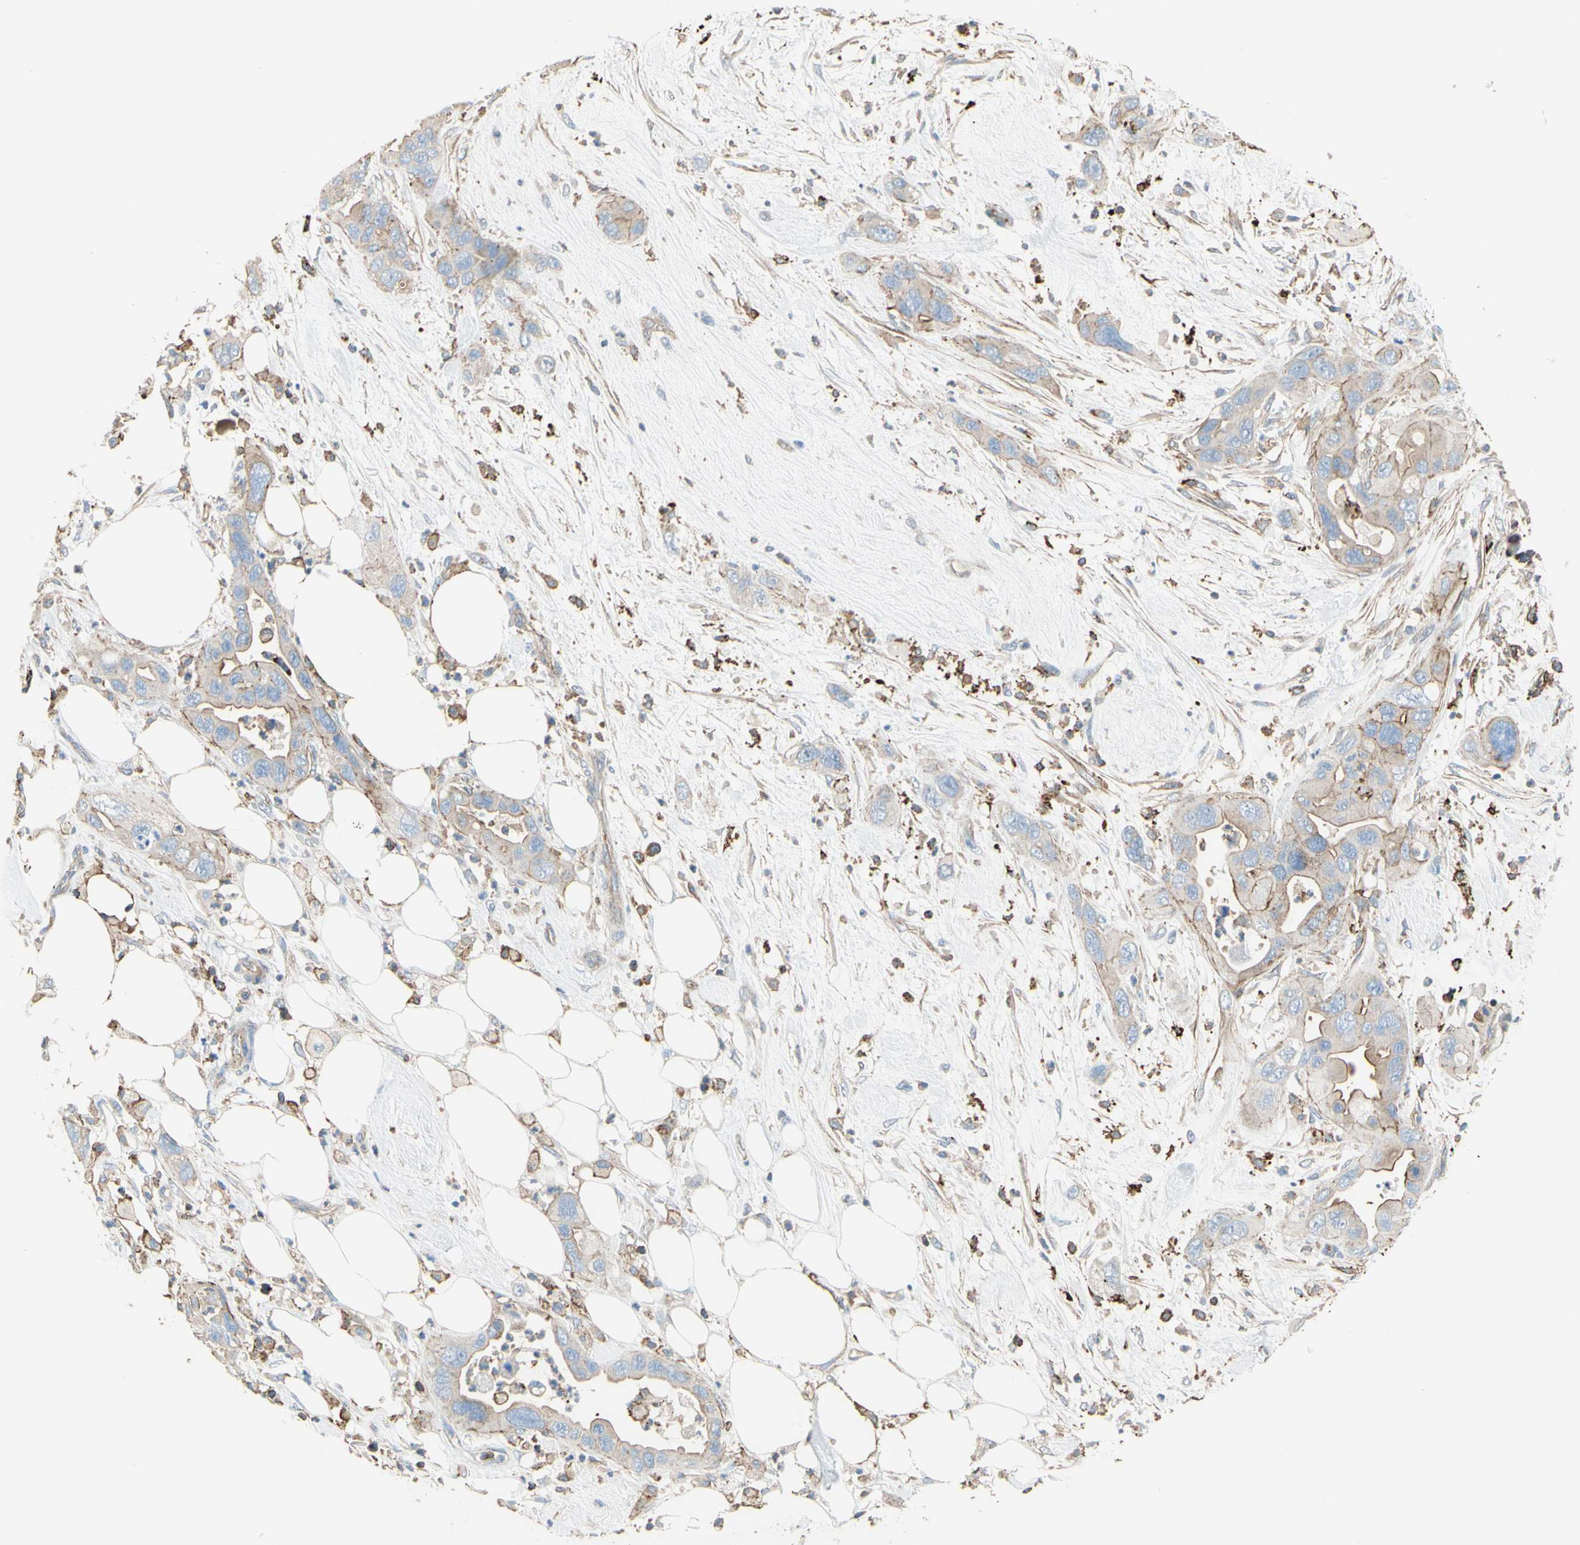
{"staining": {"intensity": "weak", "quantity": "25%-75%", "location": "cytoplasmic/membranous"}, "tissue": "pancreatic cancer", "cell_type": "Tumor cells", "image_type": "cancer", "snomed": [{"axis": "morphology", "description": "Adenocarcinoma, NOS"}, {"axis": "topography", "description": "Pancreas"}], "caption": "The micrograph displays staining of pancreatic cancer (adenocarcinoma), revealing weak cytoplasmic/membranous protein positivity (brown color) within tumor cells.", "gene": "SEMA4C", "patient": {"sex": "female", "age": 71}}